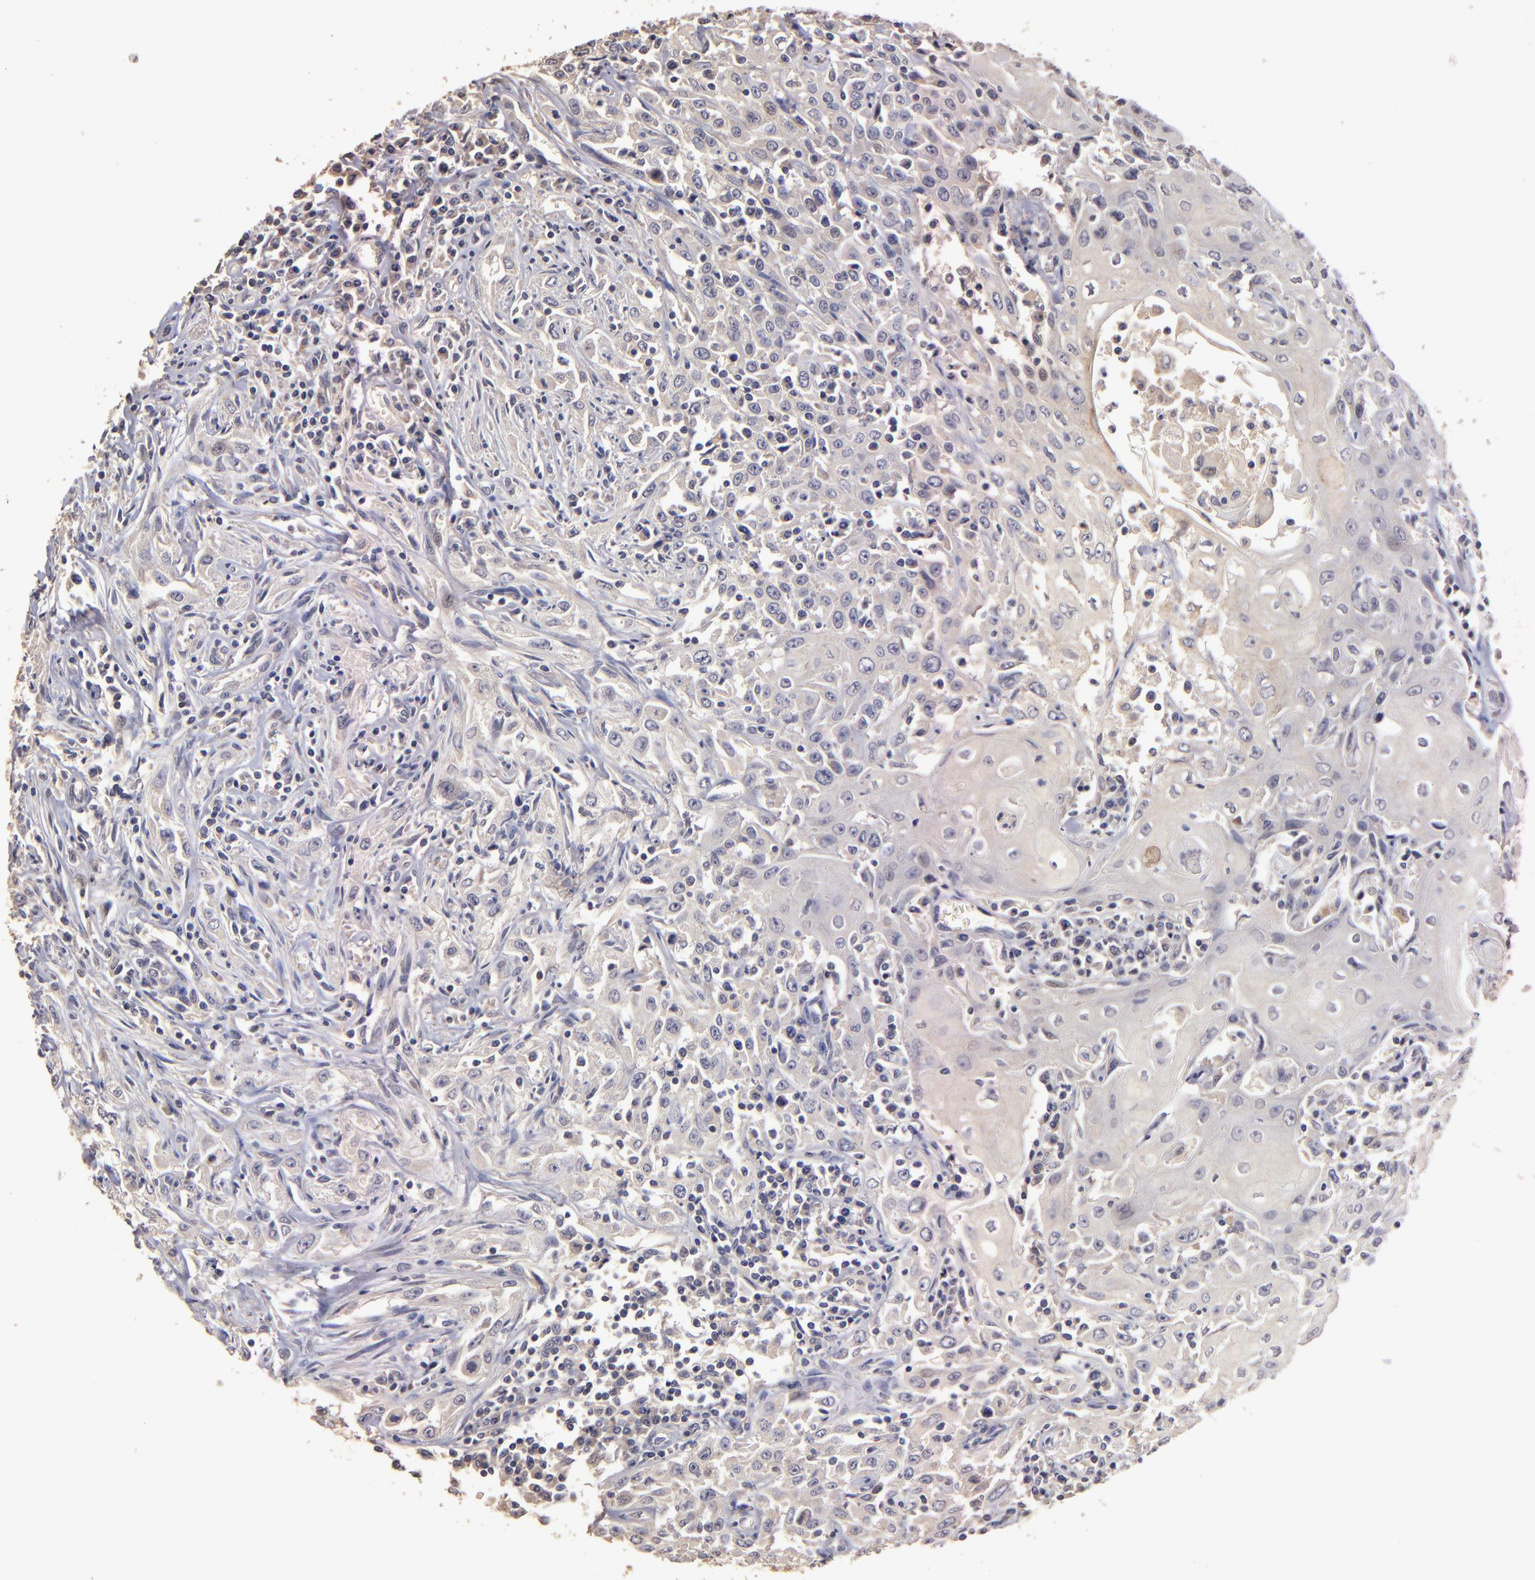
{"staining": {"intensity": "negative", "quantity": "none", "location": "none"}, "tissue": "head and neck cancer", "cell_type": "Tumor cells", "image_type": "cancer", "snomed": [{"axis": "morphology", "description": "Squamous cell carcinoma, NOS"}, {"axis": "topography", "description": "Oral tissue"}, {"axis": "topography", "description": "Head-Neck"}], "caption": "Tumor cells are negative for protein expression in human head and neck cancer (squamous cell carcinoma).", "gene": "GNAZ", "patient": {"sex": "female", "age": 76}}